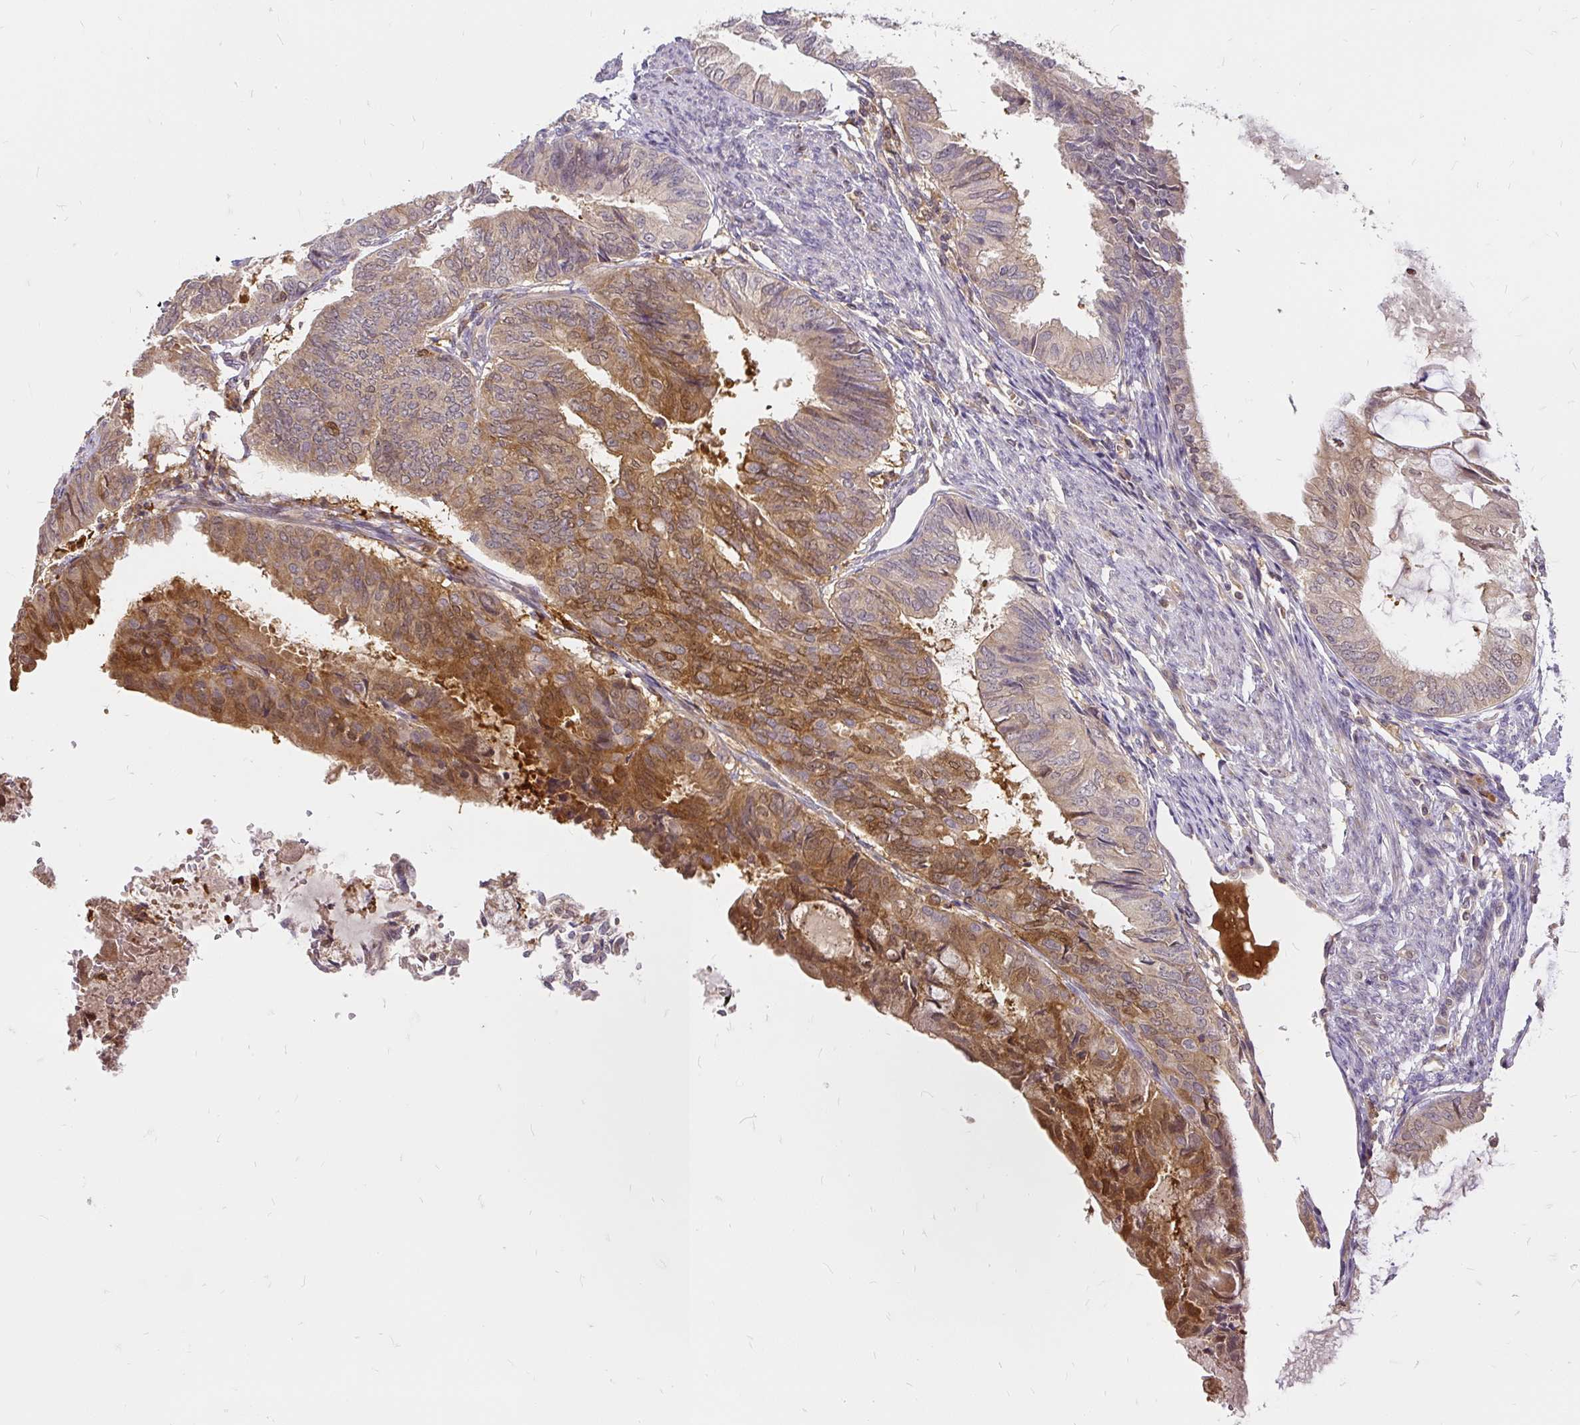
{"staining": {"intensity": "moderate", "quantity": ">75%", "location": "cytoplasmic/membranous"}, "tissue": "endometrial cancer", "cell_type": "Tumor cells", "image_type": "cancer", "snomed": [{"axis": "morphology", "description": "Adenocarcinoma, NOS"}, {"axis": "topography", "description": "Endometrium"}], "caption": "IHC image of human adenocarcinoma (endometrial) stained for a protein (brown), which shows medium levels of moderate cytoplasmic/membranous staining in approximately >75% of tumor cells.", "gene": "AP5S1", "patient": {"sex": "female", "age": 86}}